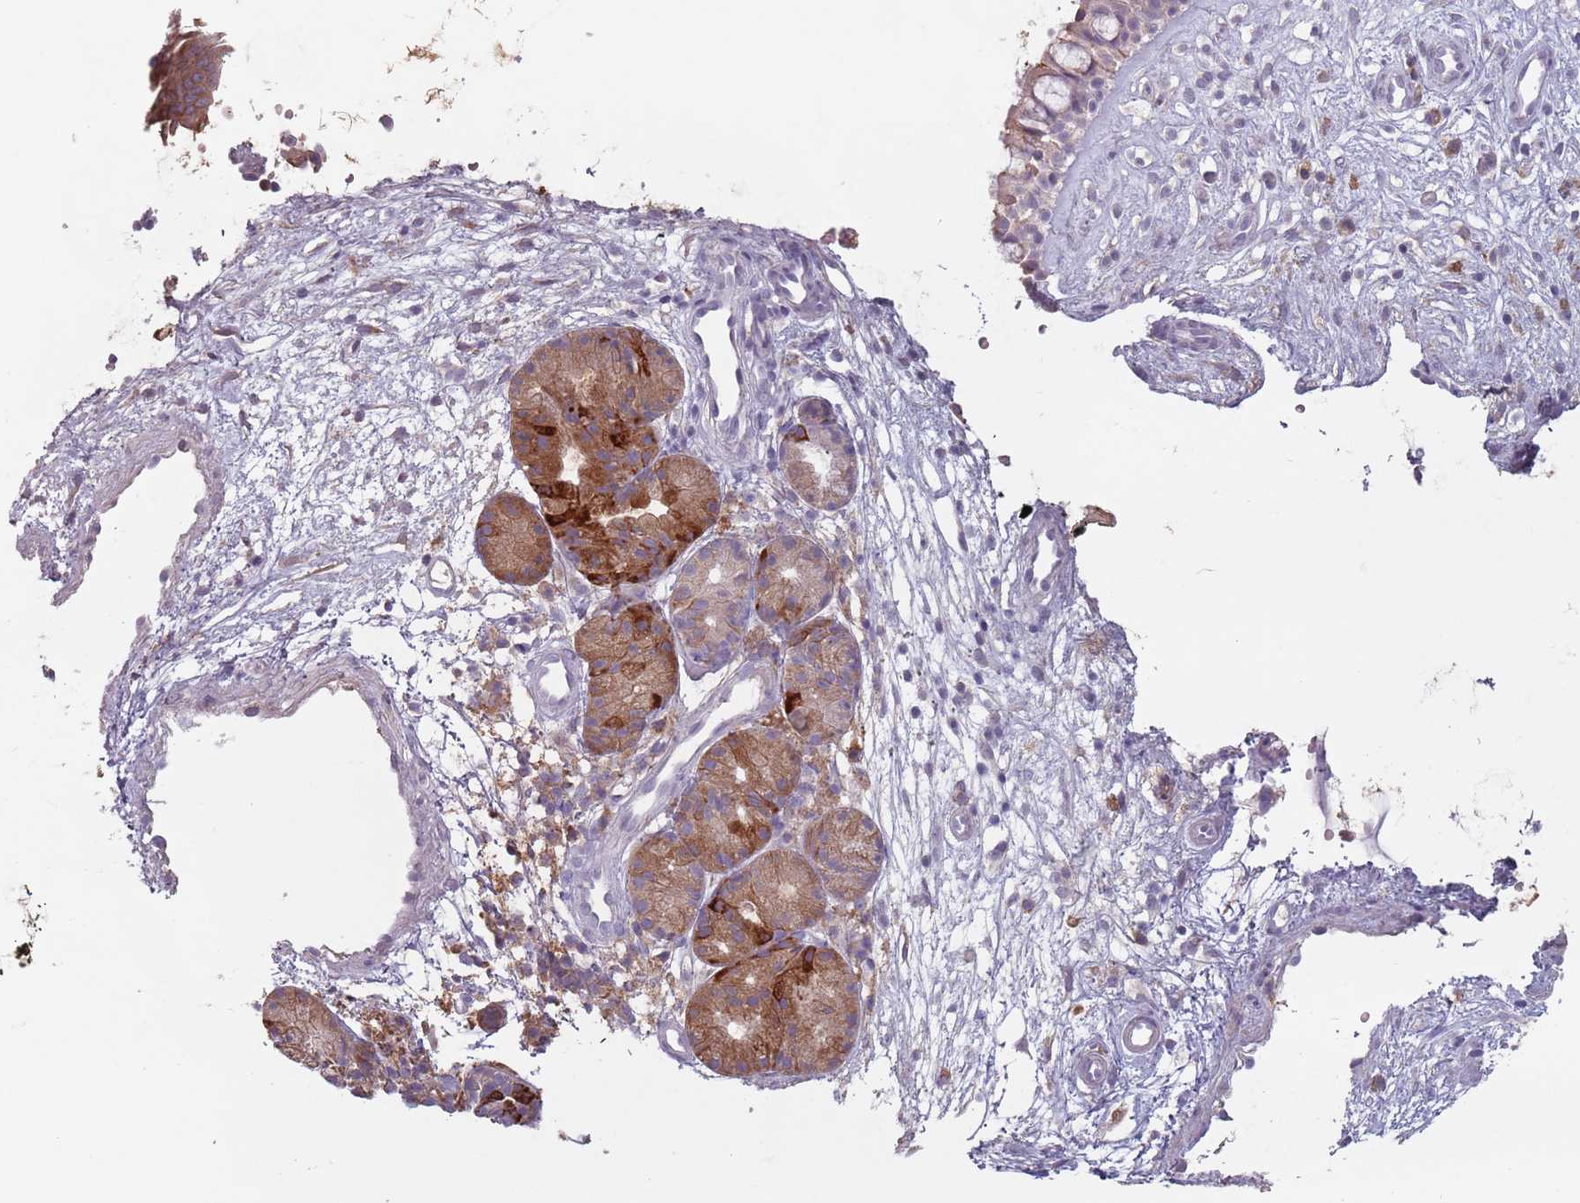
{"staining": {"intensity": "weak", "quantity": "<25%", "location": "cytoplasmic/membranous"}, "tissue": "nasopharynx", "cell_type": "Respiratory epithelial cells", "image_type": "normal", "snomed": [{"axis": "morphology", "description": "Normal tissue, NOS"}, {"axis": "topography", "description": "Nasopharynx"}], "caption": "The histopathology image exhibits no significant positivity in respiratory epithelial cells of nasopharynx. (Immunohistochemistry, brightfield microscopy, high magnification).", "gene": "RPS9", "patient": {"sex": "male", "age": 32}}